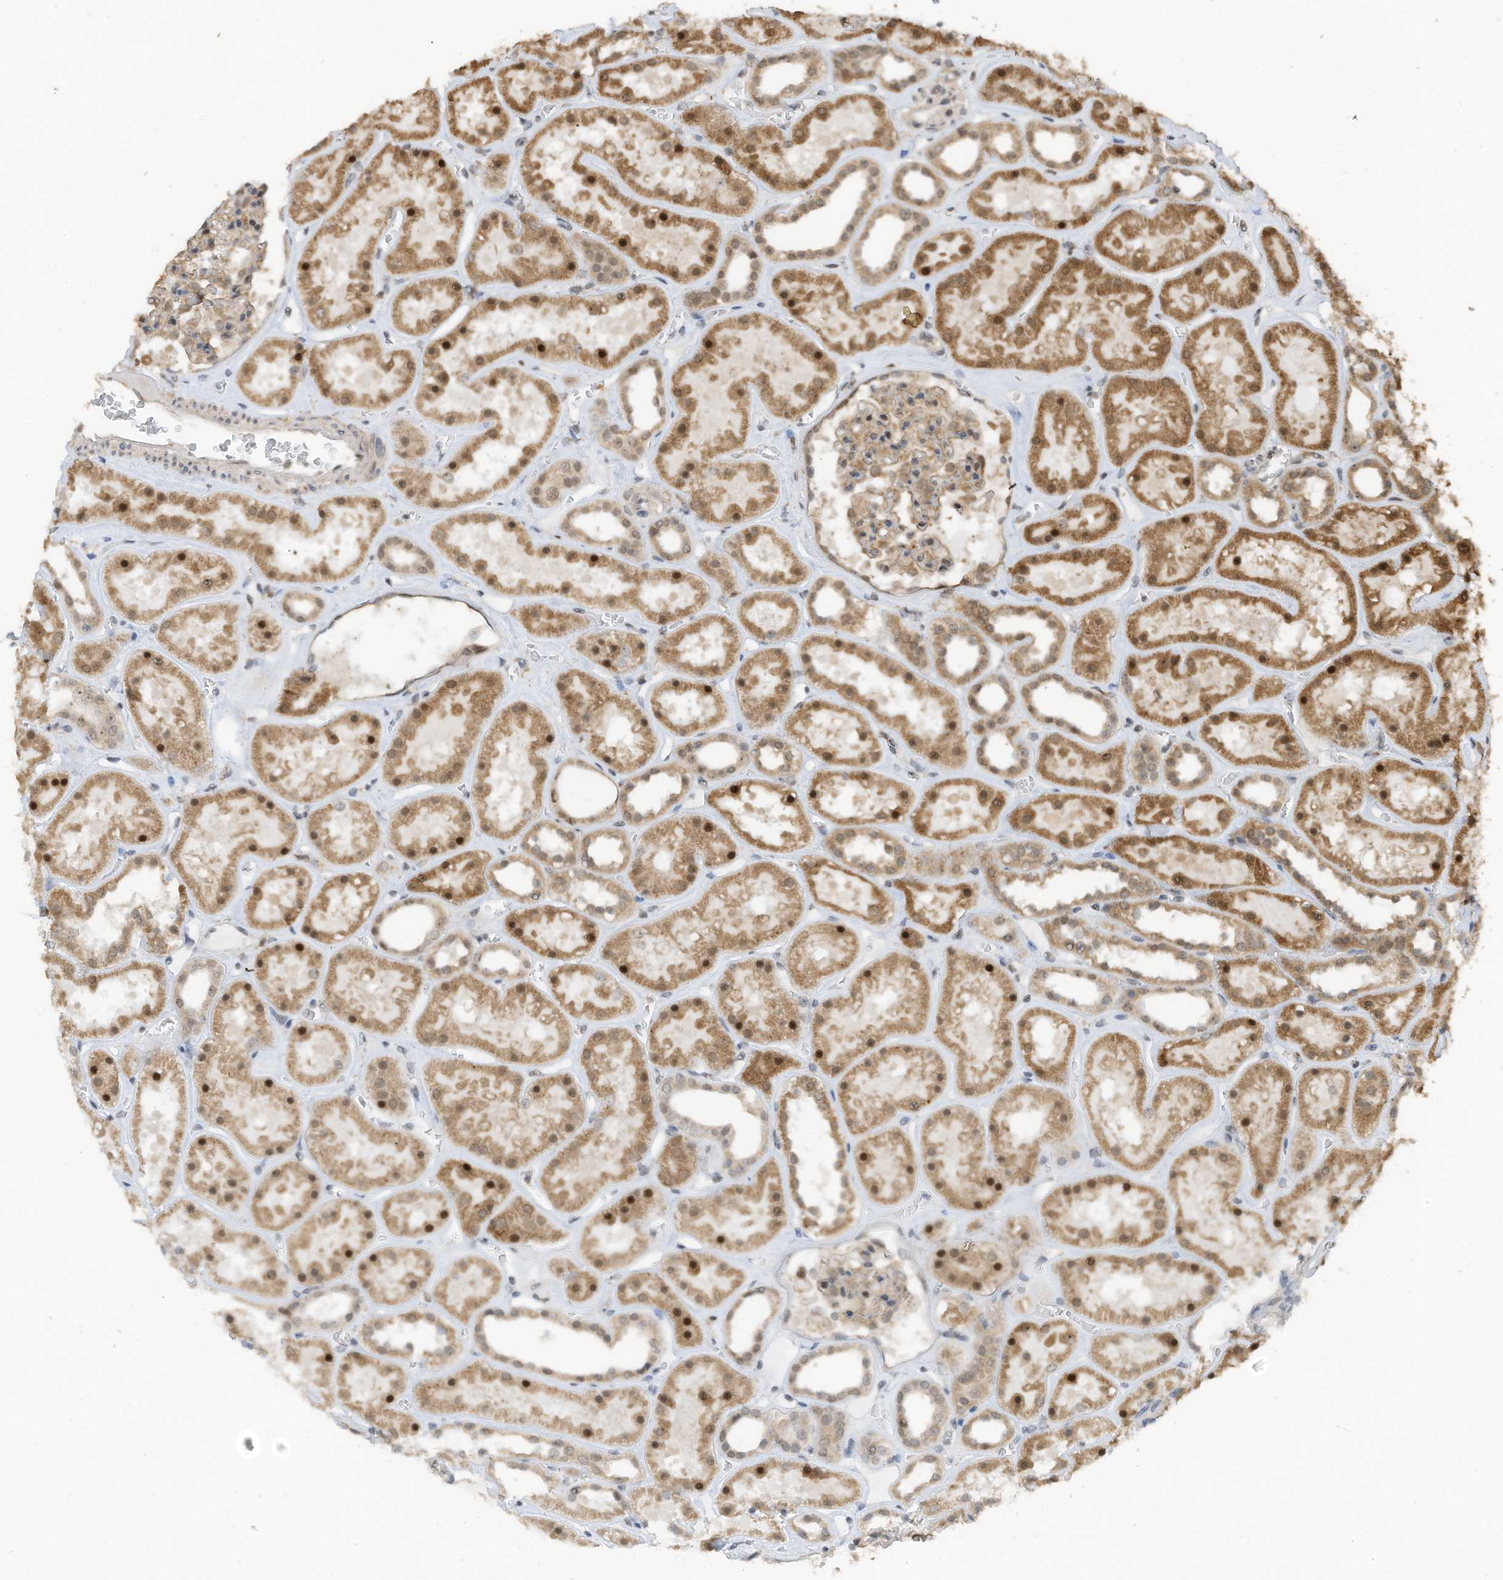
{"staining": {"intensity": "weak", "quantity": ">75%", "location": "cytoplasmic/membranous"}, "tissue": "kidney", "cell_type": "Cells in glomeruli", "image_type": "normal", "snomed": [{"axis": "morphology", "description": "Normal tissue, NOS"}, {"axis": "topography", "description": "Kidney"}], "caption": "About >75% of cells in glomeruli in unremarkable kidney display weak cytoplasmic/membranous protein positivity as visualized by brown immunohistochemical staining.", "gene": "ERLEC1", "patient": {"sex": "female", "age": 41}}